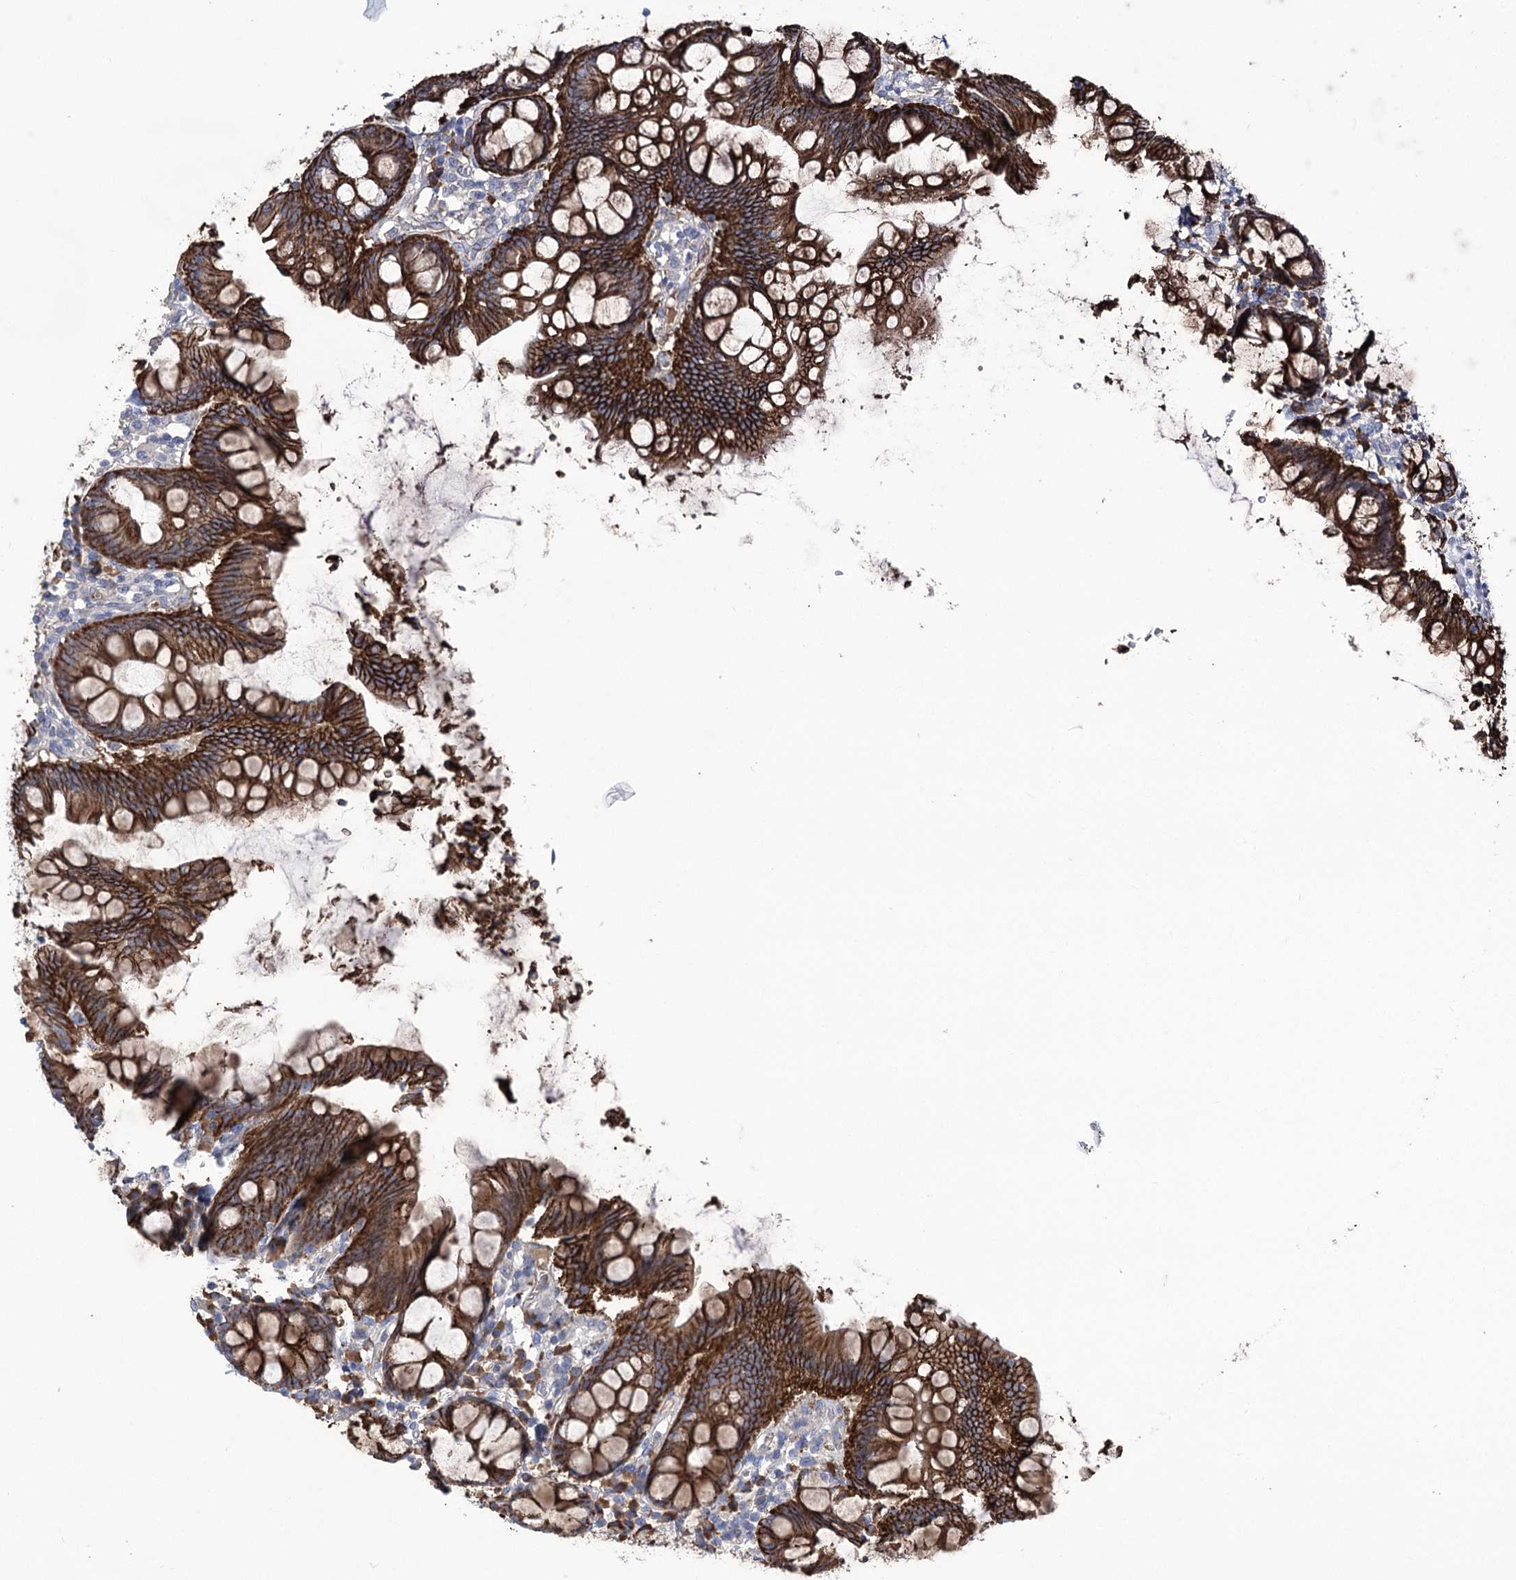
{"staining": {"intensity": "weak", "quantity": ">75%", "location": "cytoplasmic/membranous"}, "tissue": "colon", "cell_type": "Endothelial cells", "image_type": "normal", "snomed": [{"axis": "morphology", "description": "Normal tissue, NOS"}, {"axis": "topography", "description": "Colon"}], "caption": "Colon stained with a brown dye reveals weak cytoplasmic/membranous positive positivity in about >75% of endothelial cells.", "gene": "CEP164", "patient": {"sex": "female", "age": 79}}